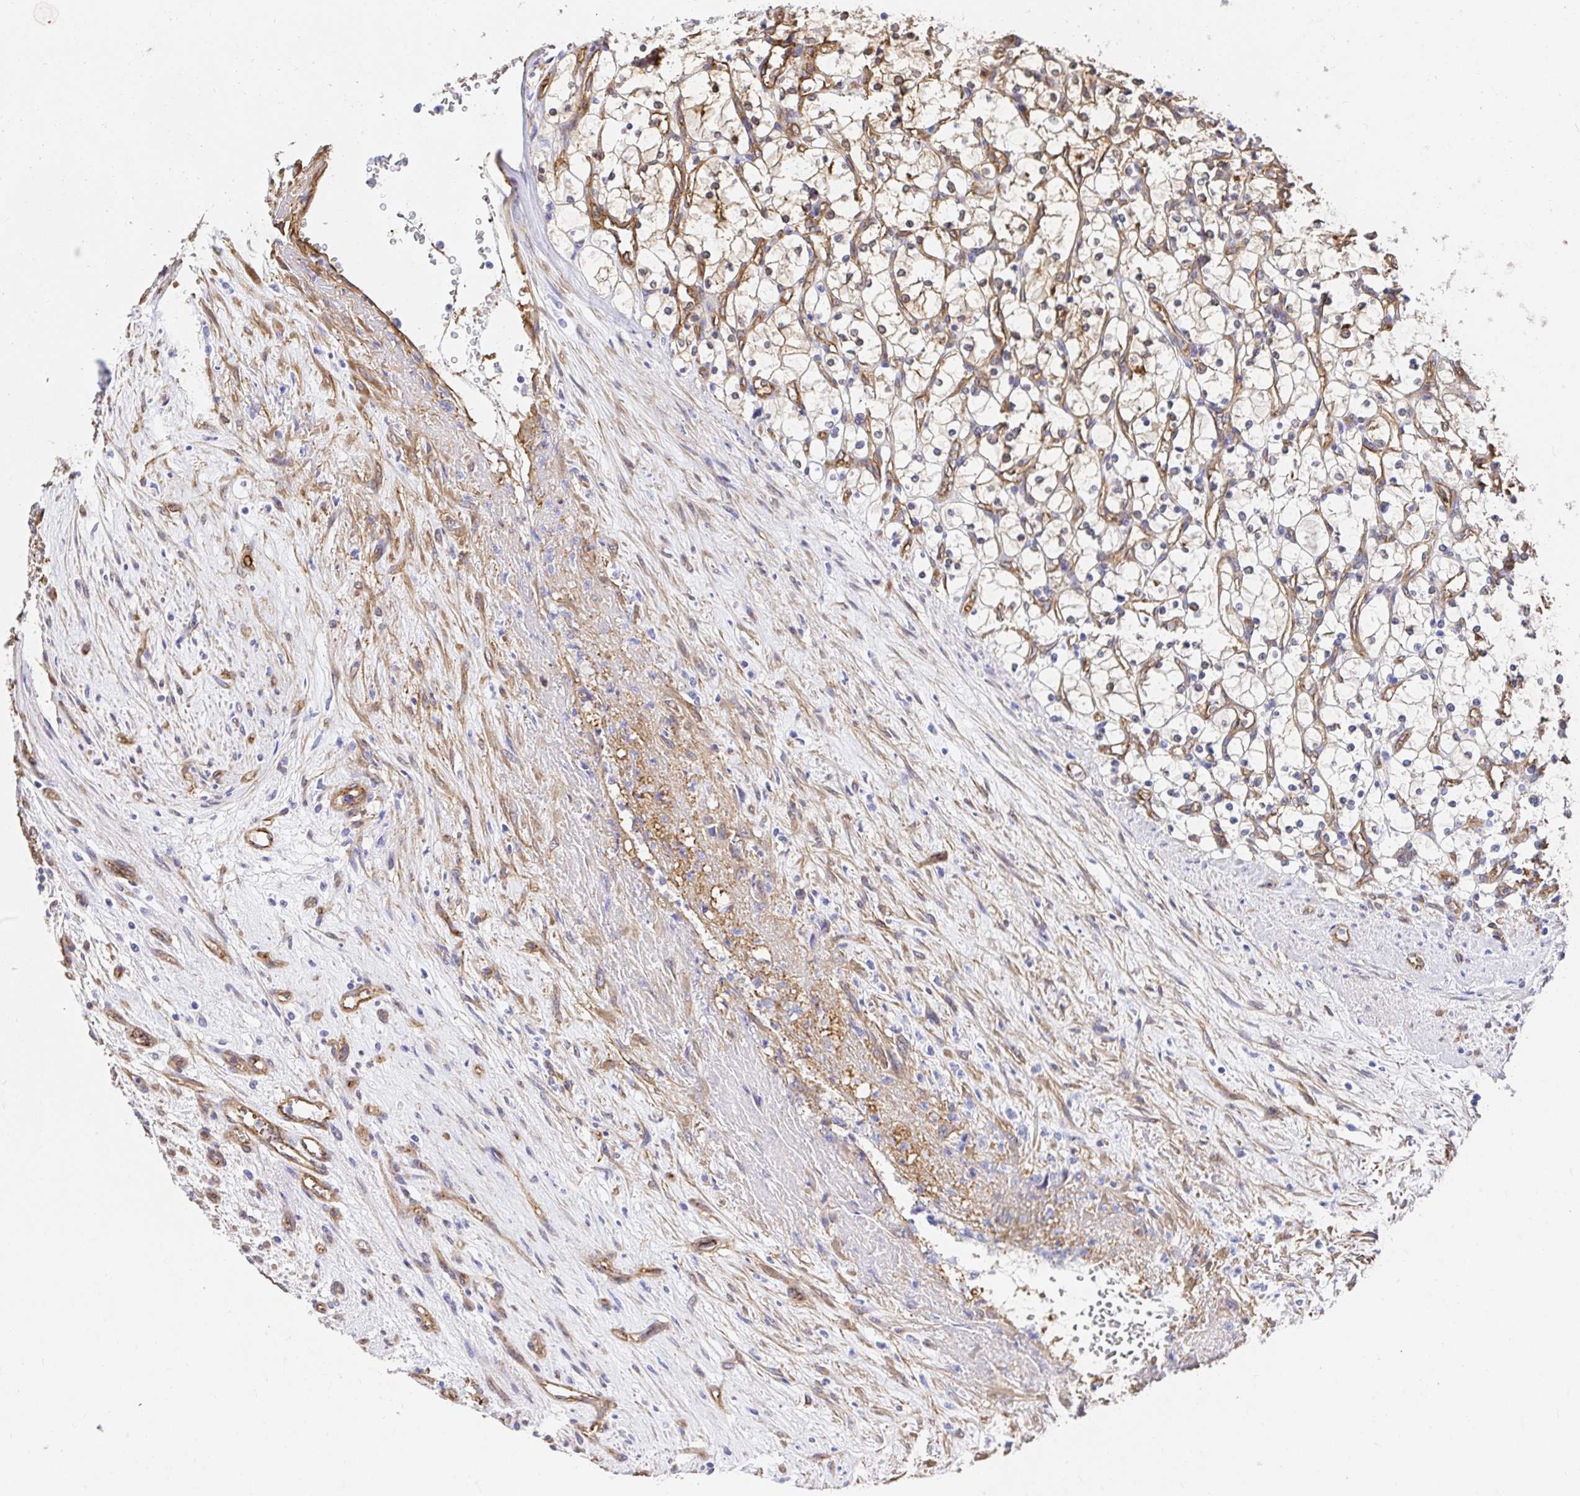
{"staining": {"intensity": "weak", "quantity": ">75%", "location": "cytoplasmic/membranous"}, "tissue": "renal cancer", "cell_type": "Tumor cells", "image_type": "cancer", "snomed": [{"axis": "morphology", "description": "Adenocarcinoma, NOS"}, {"axis": "topography", "description": "Kidney"}], "caption": "Immunohistochemistry image of neoplastic tissue: renal cancer (adenocarcinoma) stained using immunohistochemistry (IHC) exhibits low levels of weak protein expression localized specifically in the cytoplasmic/membranous of tumor cells, appearing as a cytoplasmic/membranous brown color.", "gene": "CTTN", "patient": {"sex": "female", "age": 69}}